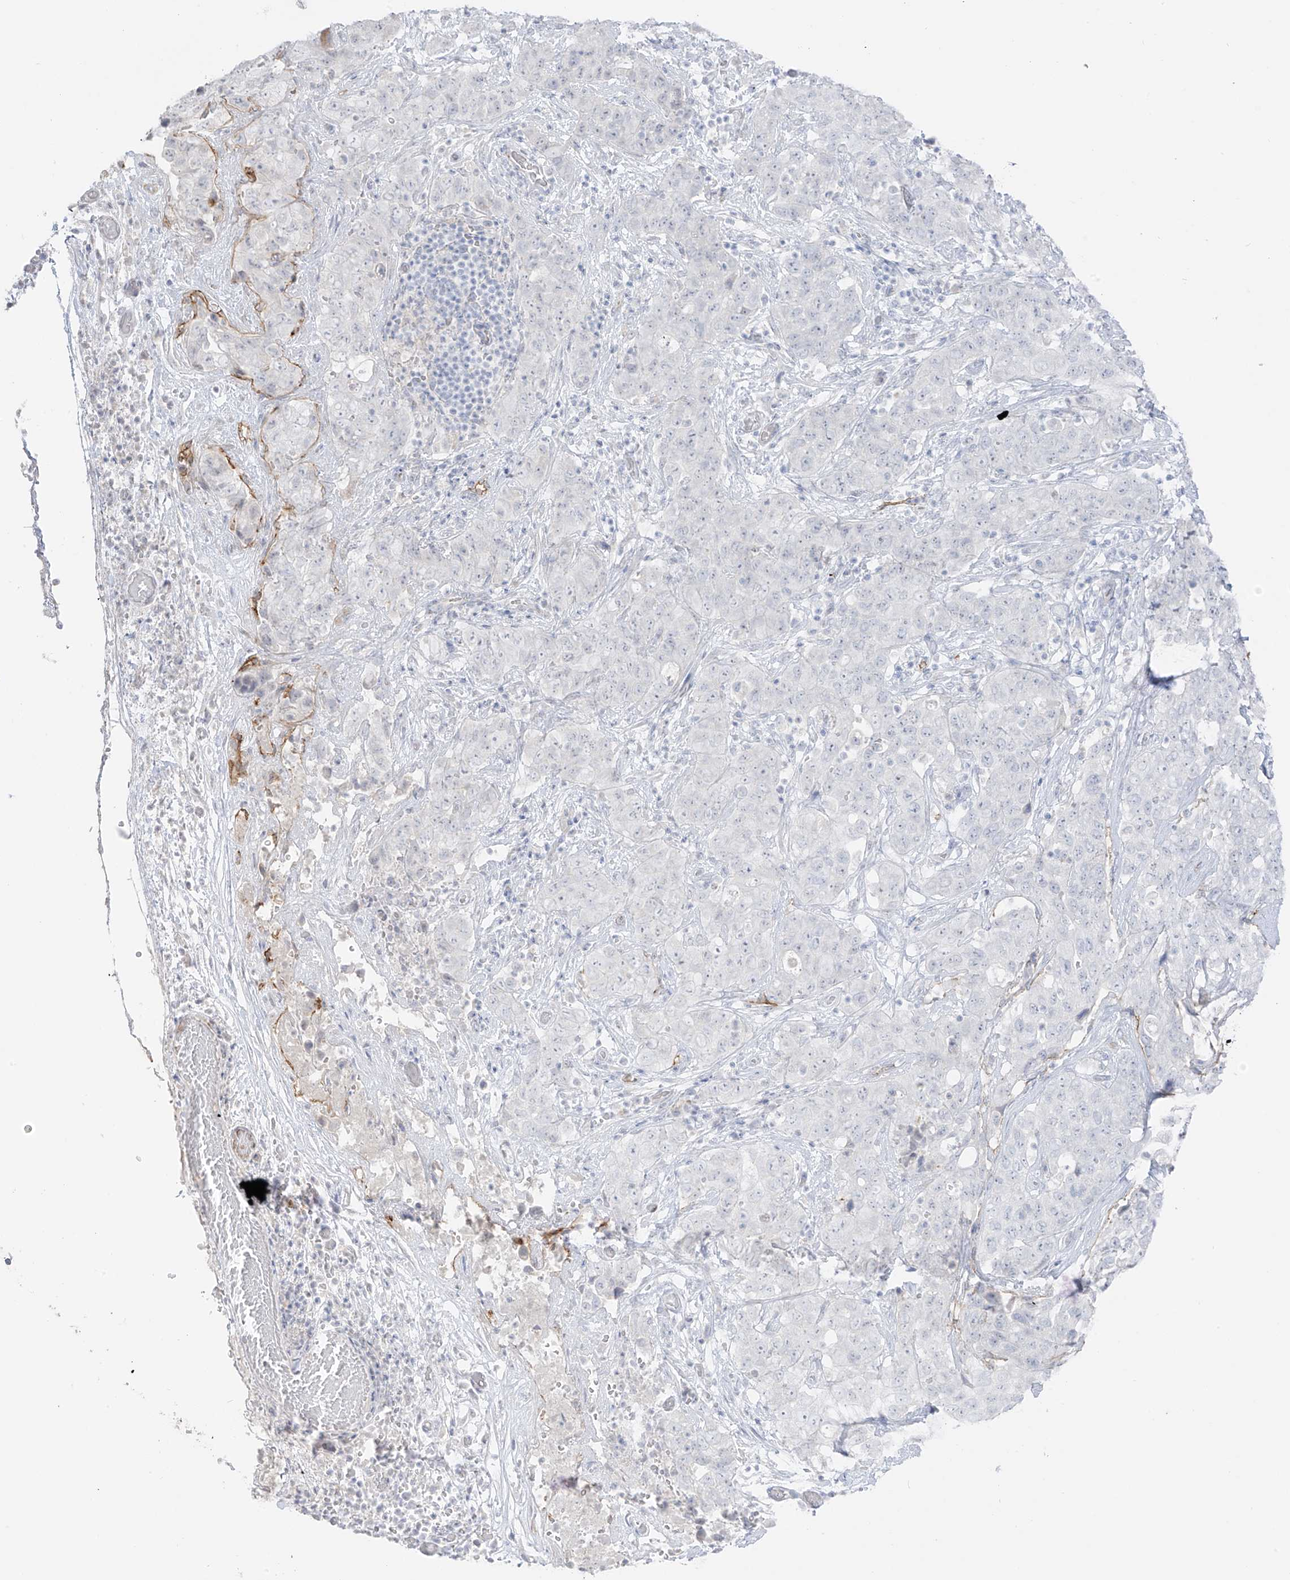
{"staining": {"intensity": "negative", "quantity": "none", "location": "none"}, "tissue": "stomach cancer", "cell_type": "Tumor cells", "image_type": "cancer", "snomed": [{"axis": "morphology", "description": "Normal tissue, NOS"}, {"axis": "morphology", "description": "Adenocarcinoma, NOS"}, {"axis": "topography", "description": "Lymph node"}, {"axis": "topography", "description": "Stomach"}], "caption": "Tumor cells are negative for brown protein staining in adenocarcinoma (stomach).", "gene": "C11orf87", "patient": {"sex": "male", "age": 48}}